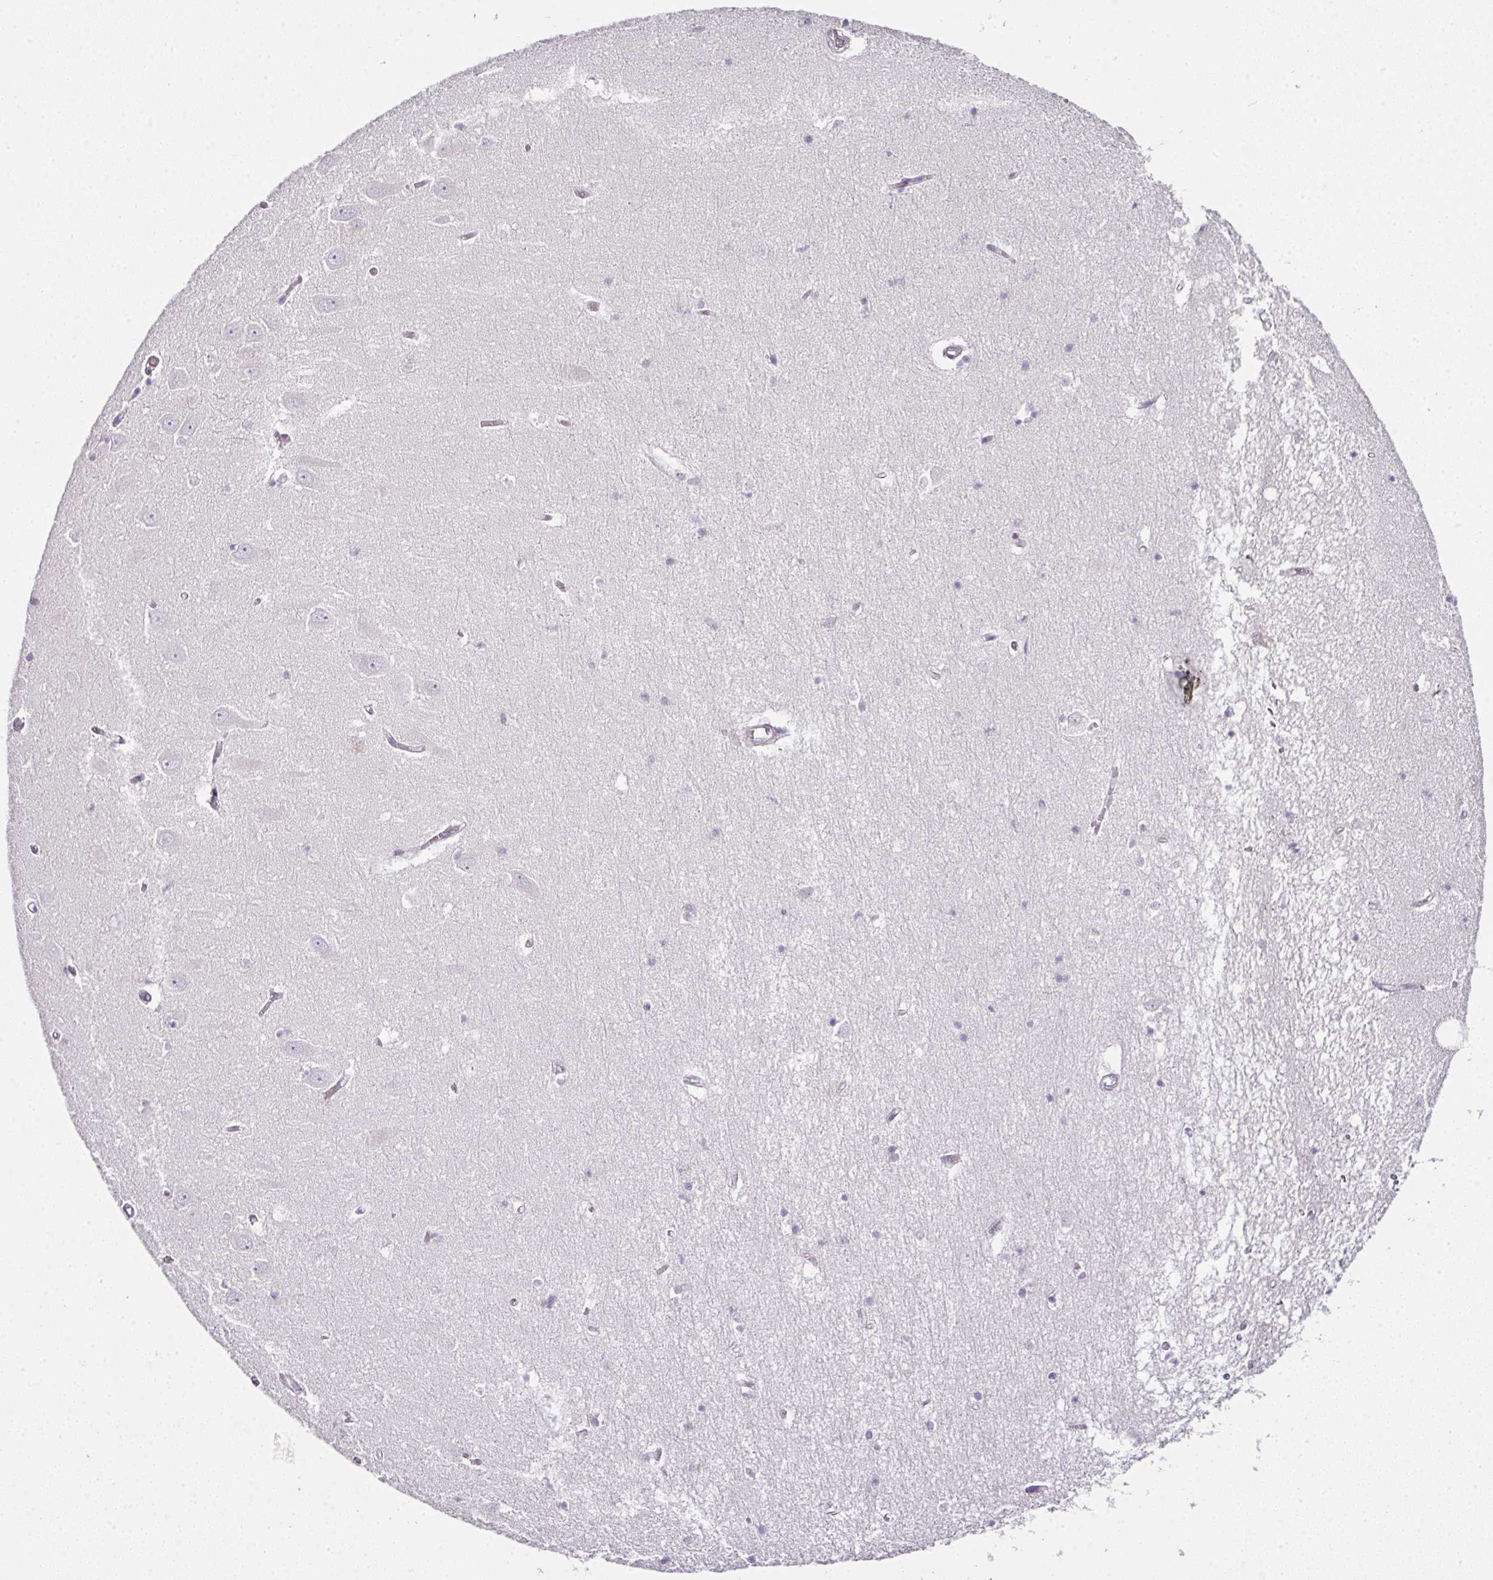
{"staining": {"intensity": "negative", "quantity": "none", "location": "none"}, "tissue": "hippocampus", "cell_type": "Glial cells", "image_type": "normal", "snomed": [{"axis": "morphology", "description": "Normal tissue, NOS"}, {"axis": "topography", "description": "Hippocampus"}], "caption": "Immunohistochemistry (IHC) micrograph of normal hippocampus stained for a protein (brown), which shows no expression in glial cells.", "gene": "FAM32A", "patient": {"sex": "male", "age": 70}}